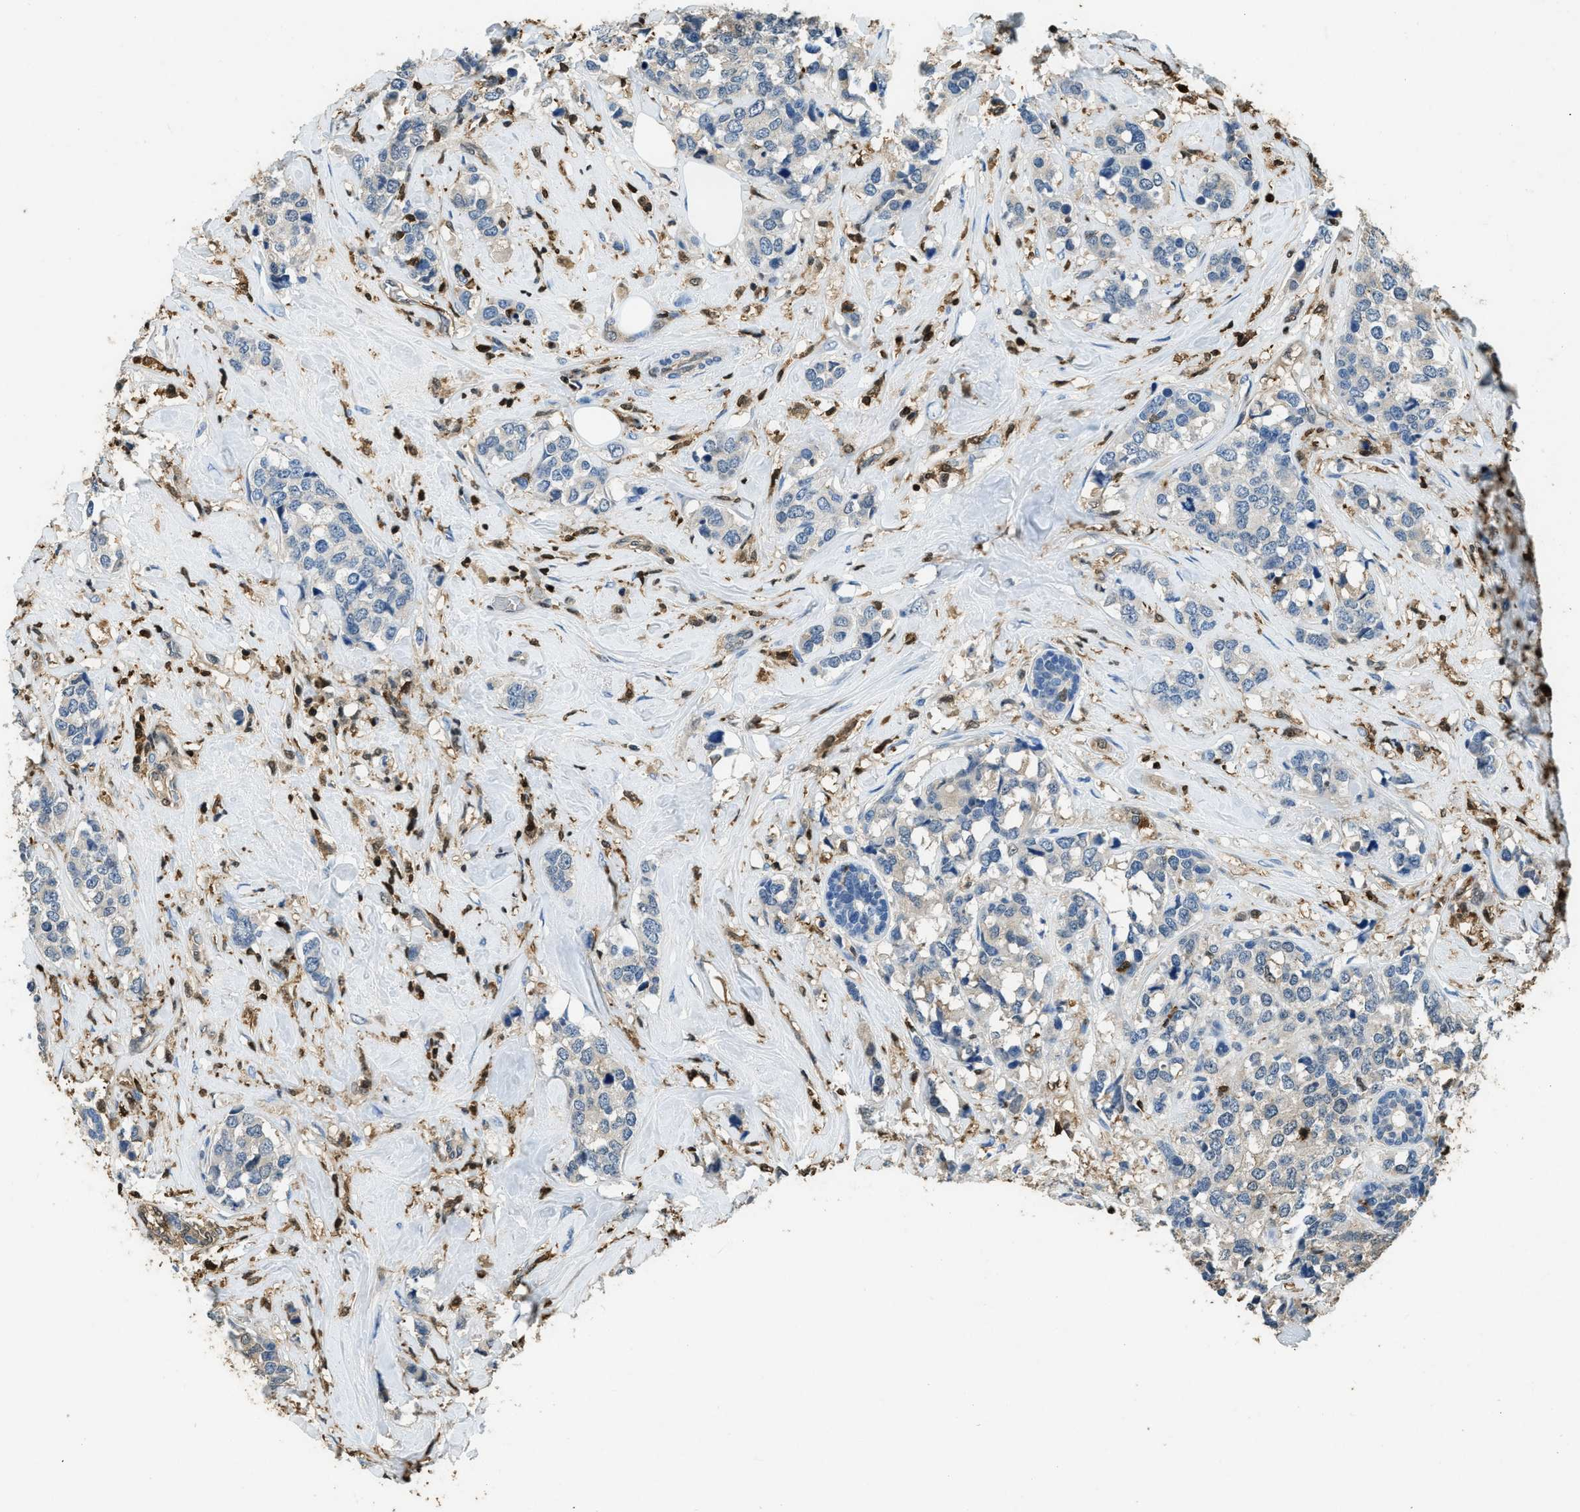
{"staining": {"intensity": "negative", "quantity": "none", "location": "none"}, "tissue": "breast cancer", "cell_type": "Tumor cells", "image_type": "cancer", "snomed": [{"axis": "morphology", "description": "Lobular carcinoma"}, {"axis": "topography", "description": "Breast"}], "caption": "Immunohistochemical staining of human lobular carcinoma (breast) exhibits no significant staining in tumor cells.", "gene": "ARHGDIB", "patient": {"sex": "female", "age": 59}}